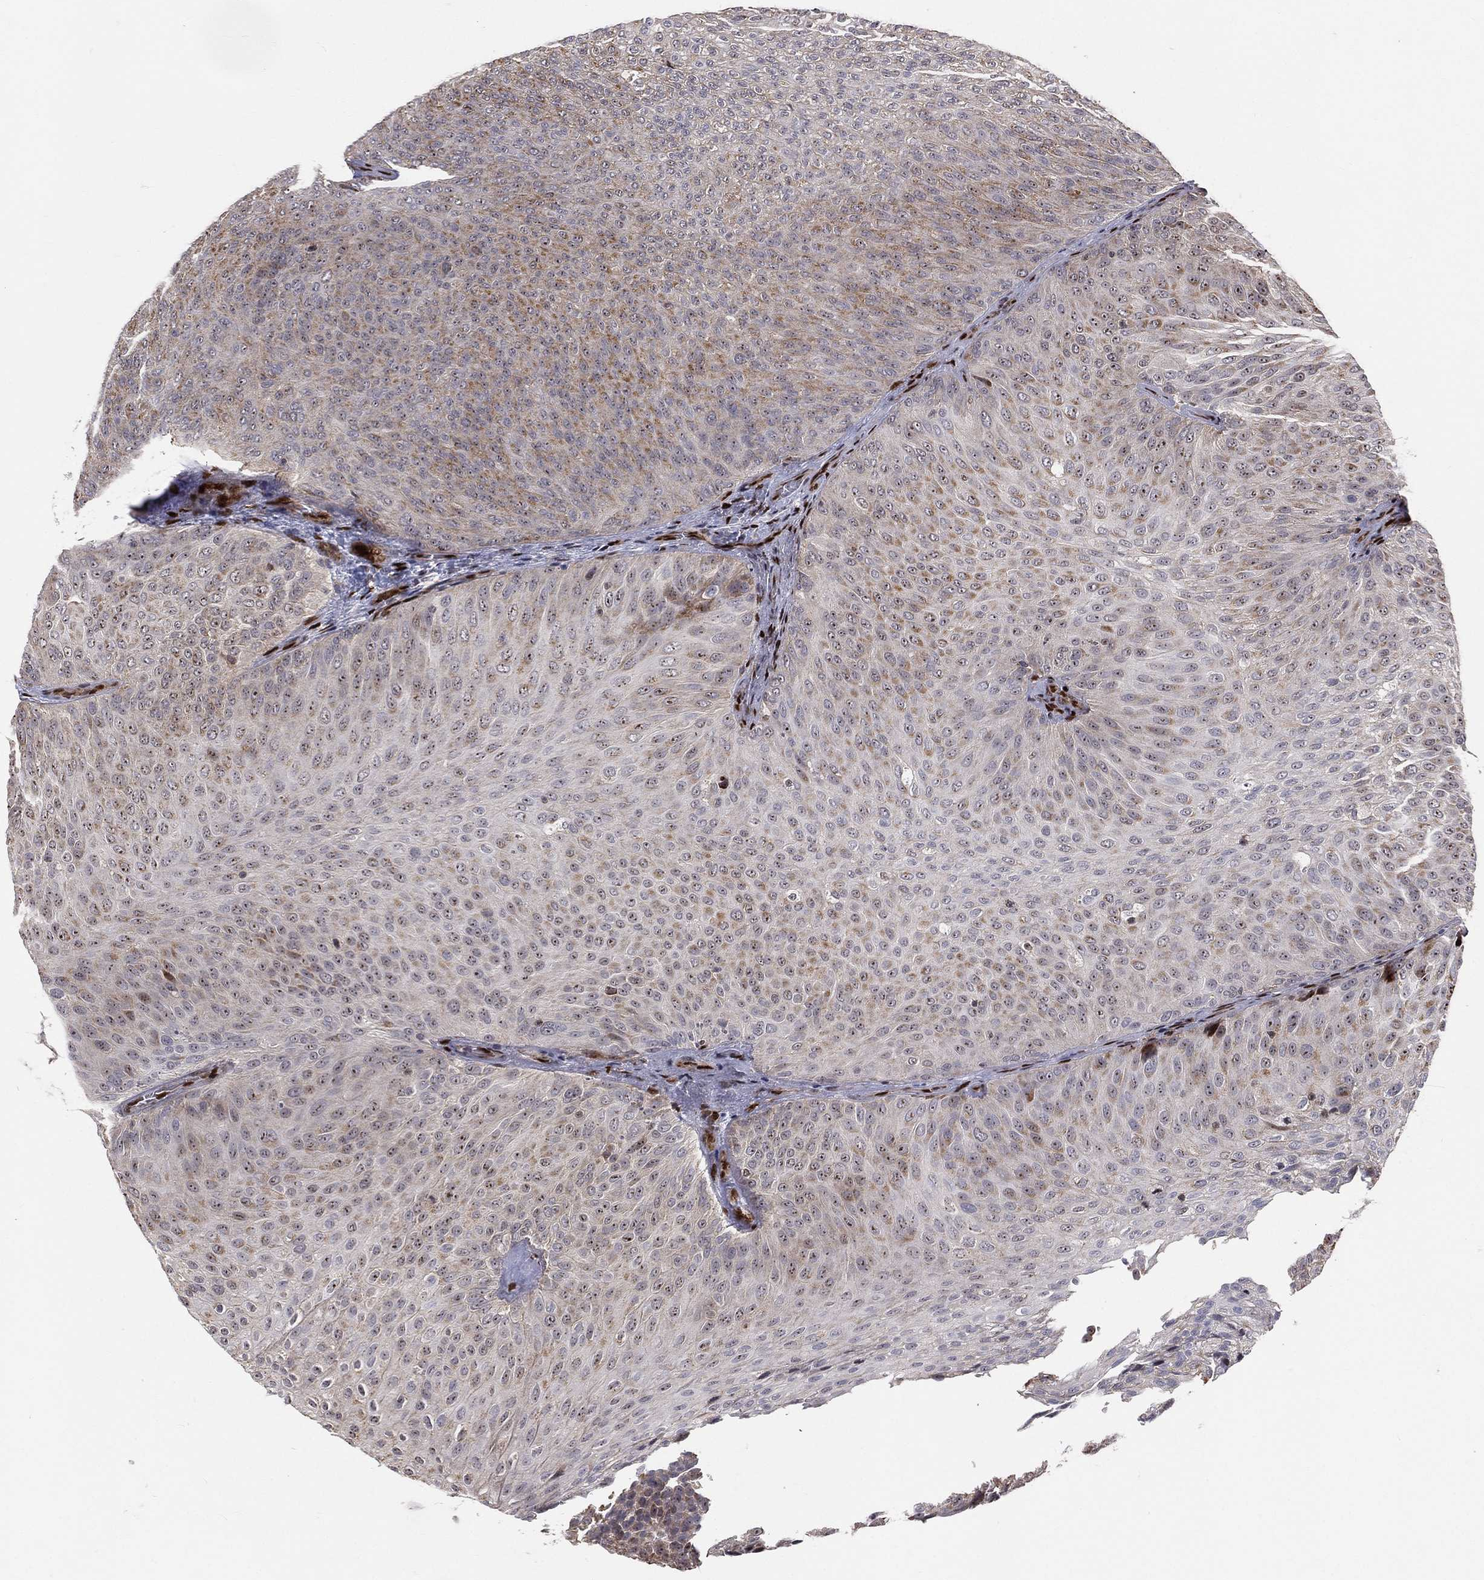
{"staining": {"intensity": "moderate", "quantity": "25%-75%", "location": "cytoplasmic/membranous"}, "tissue": "urothelial cancer", "cell_type": "Tumor cells", "image_type": "cancer", "snomed": [{"axis": "morphology", "description": "Urothelial carcinoma, Low grade"}, {"axis": "topography", "description": "Urinary bladder"}], "caption": "The image demonstrates staining of urothelial cancer, revealing moderate cytoplasmic/membranous protein expression (brown color) within tumor cells.", "gene": "ZEB1", "patient": {"sex": "male", "age": 78}}